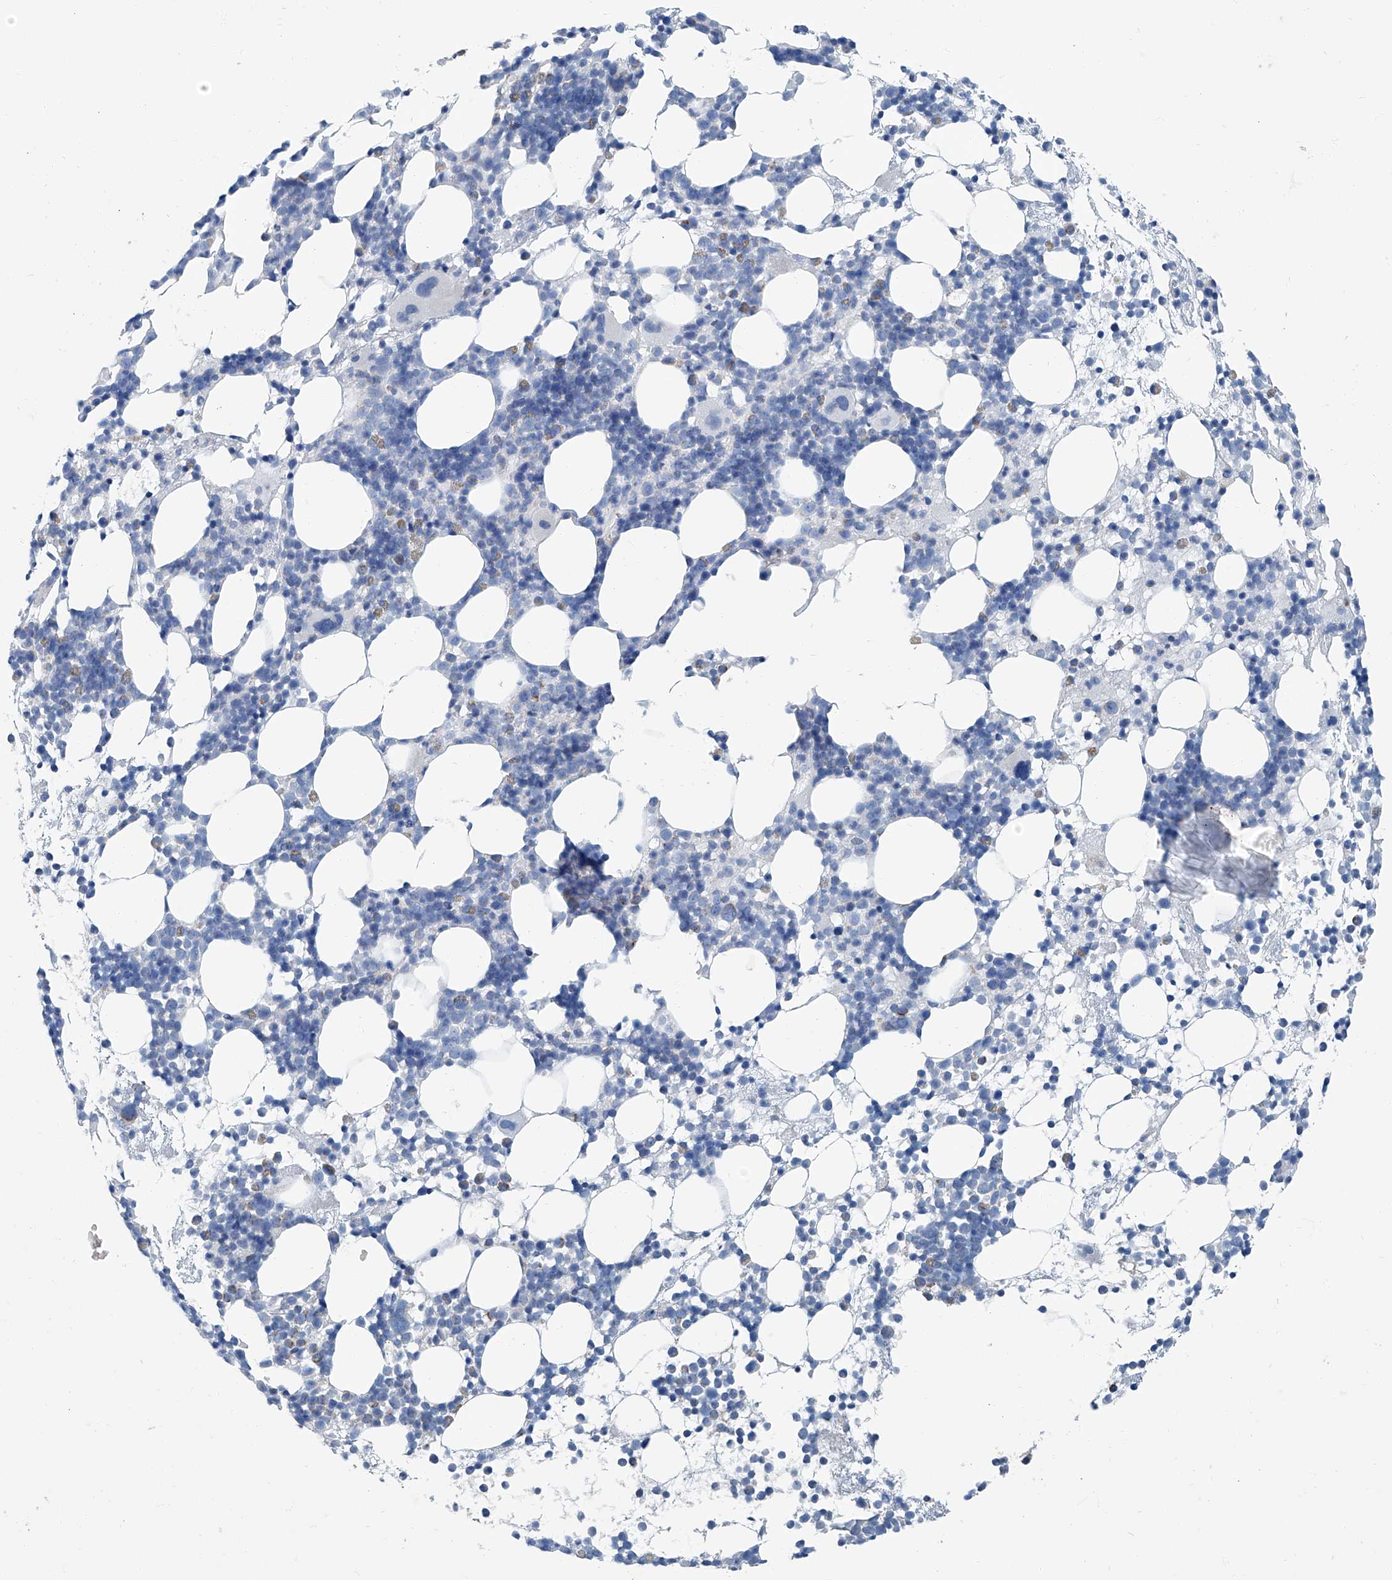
{"staining": {"intensity": "negative", "quantity": "none", "location": "none"}, "tissue": "bone marrow", "cell_type": "Hematopoietic cells", "image_type": "normal", "snomed": [{"axis": "morphology", "description": "Normal tissue, NOS"}, {"axis": "topography", "description": "Bone marrow"}], "caption": "Bone marrow was stained to show a protein in brown. There is no significant expression in hematopoietic cells.", "gene": "MT", "patient": {"sex": "female", "age": 57}}